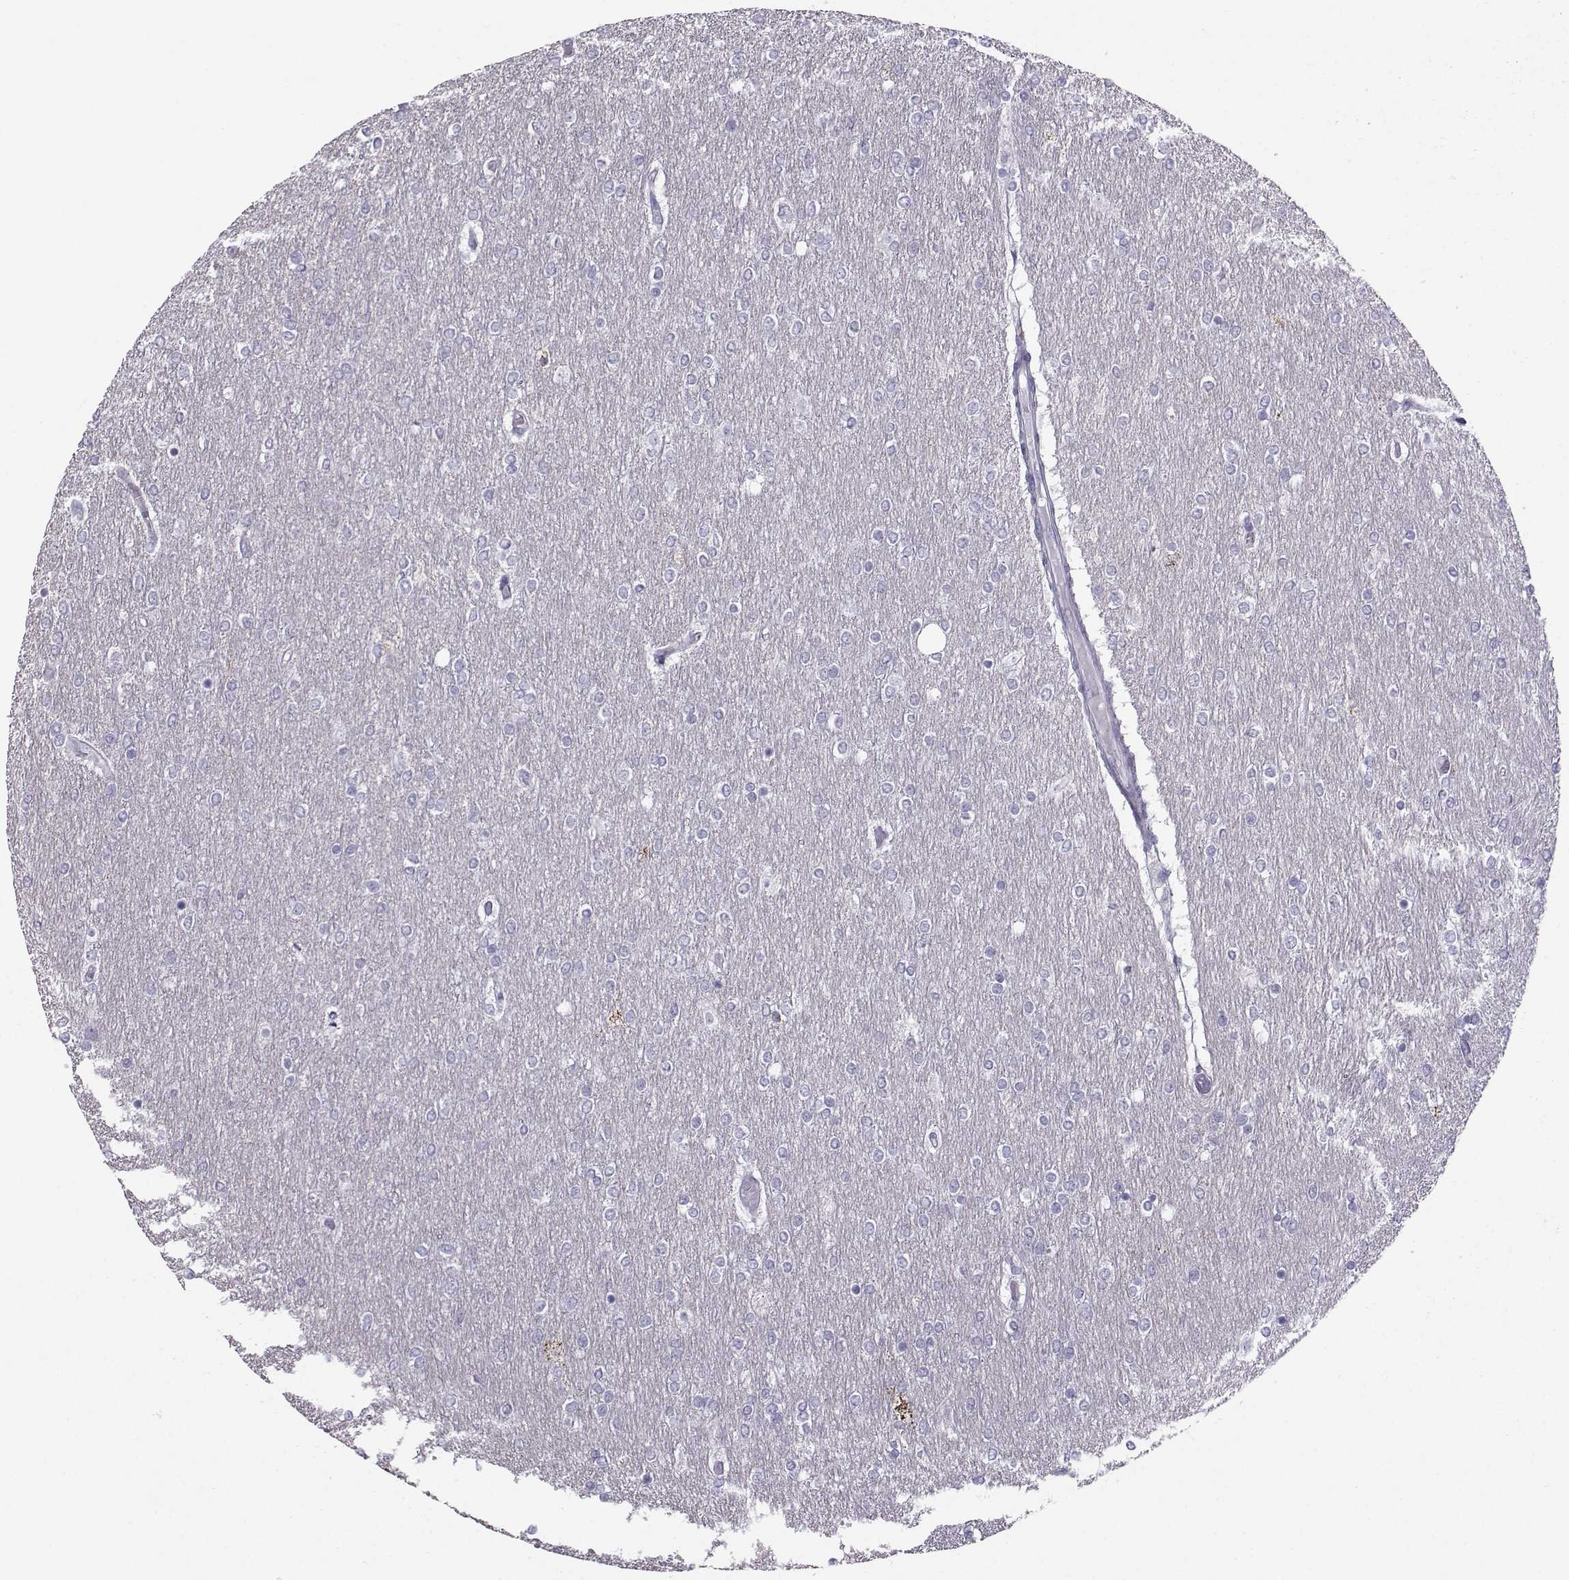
{"staining": {"intensity": "negative", "quantity": "none", "location": "none"}, "tissue": "glioma", "cell_type": "Tumor cells", "image_type": "cancer", "snomed": [{"axis": "morphology", "description": "Glioma, malignant, High grade"}, {"axis": "topography", "description": "Brain"}], "caption": "The photomicrograph shows no staining of tumor cells in malignant glioma (high-grade).", "gene": "DMRT3", "patient": {"sex": "female", "age": 61}}